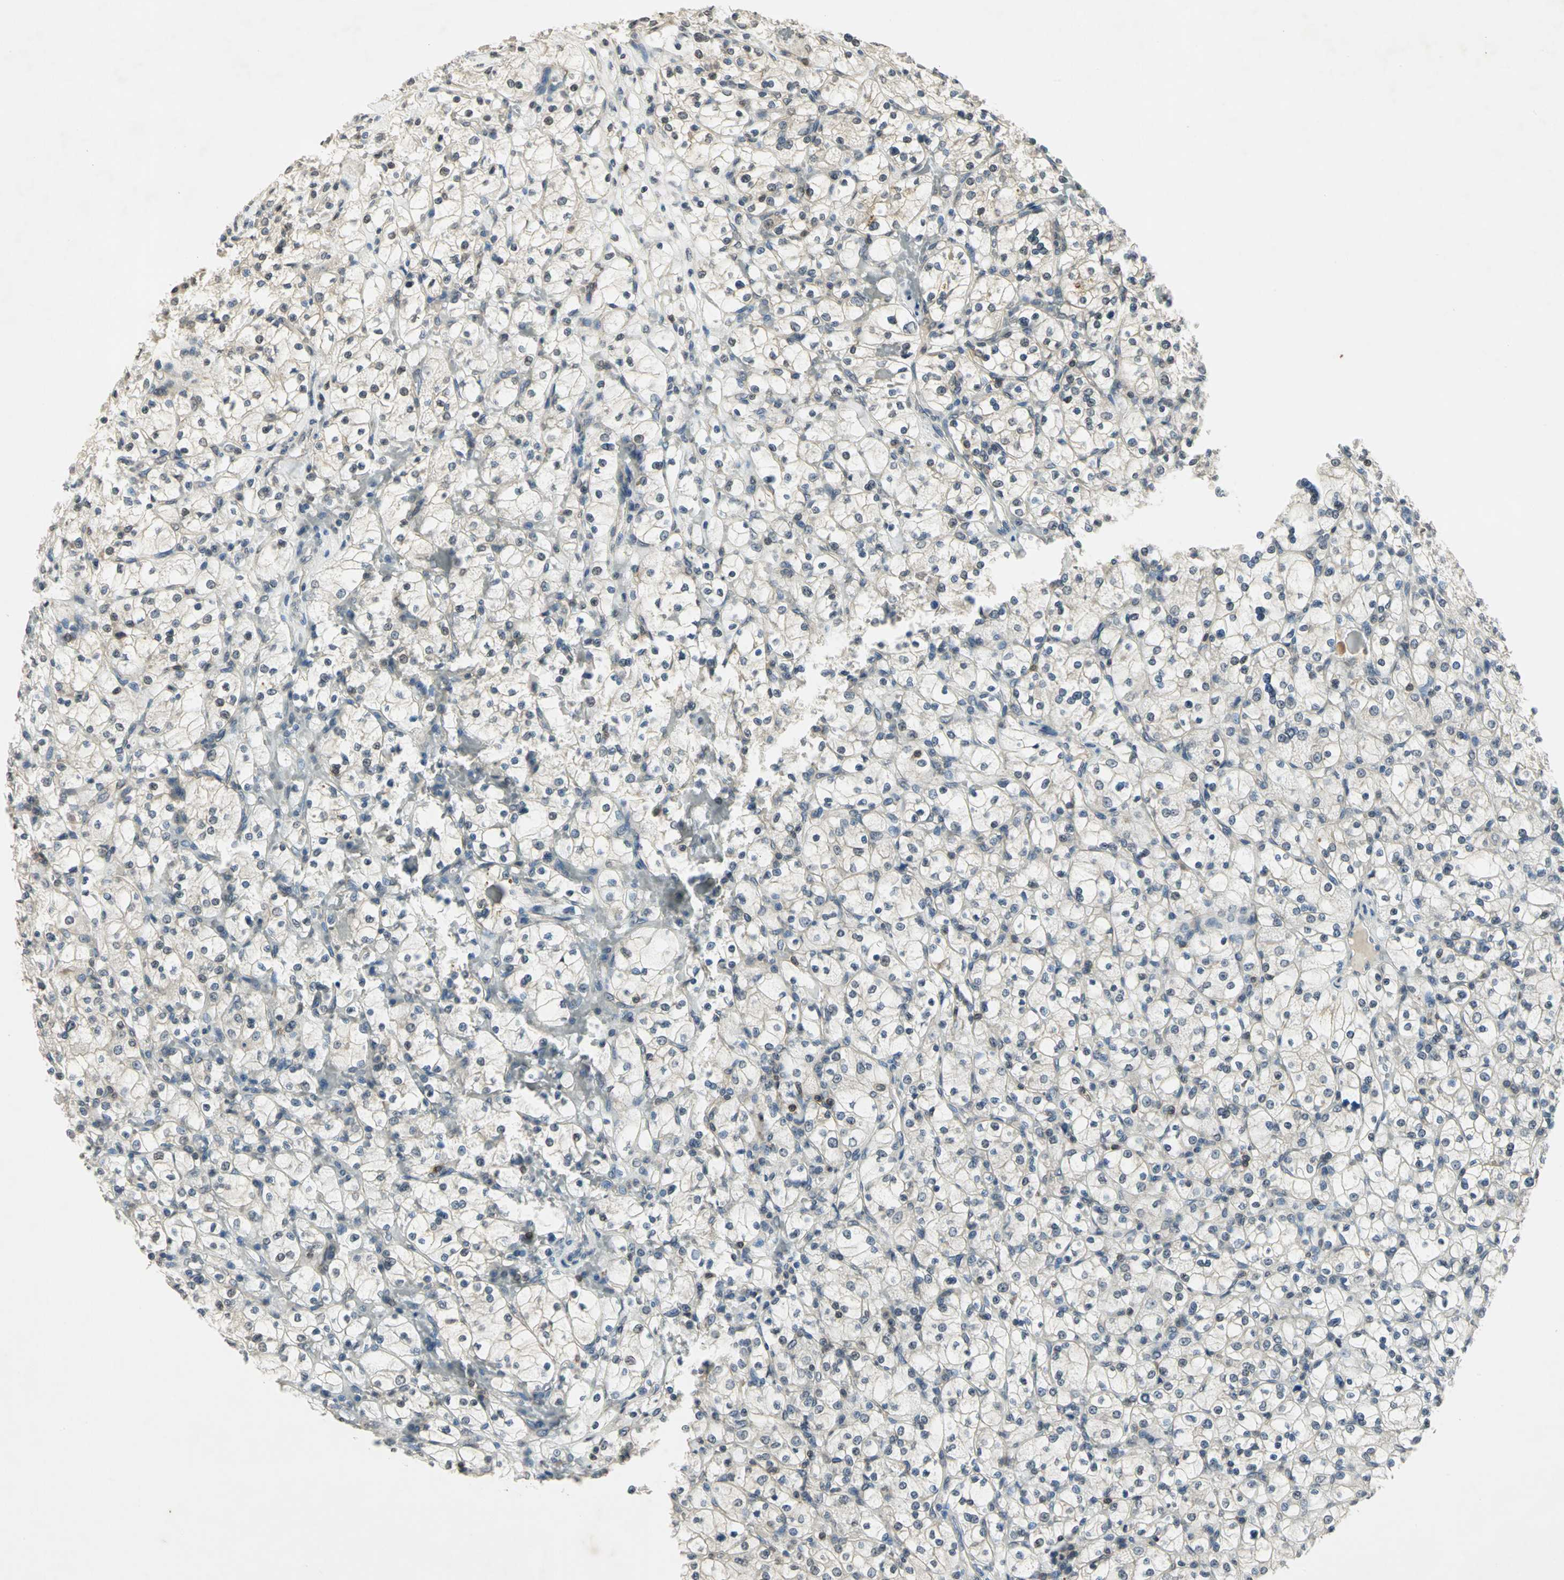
{"staining": {"intensity": "negative", "quantity": "none", "location": "none"}, "tissue": "renal cancer", "cell_type": "Tumor cells", "image_type": "cancer", "snomed": [{"axis": "morphology", "description": "Adenocarcinoma, NOS"}, {"axis": "topography", "description": "Kidney"}], "caption": "IHC image of renal cancer stained for a protein (brown), which reveals no expression in tumor cells.", "gene": "IL16", "patient": {"sex": "female", "age": 83}}